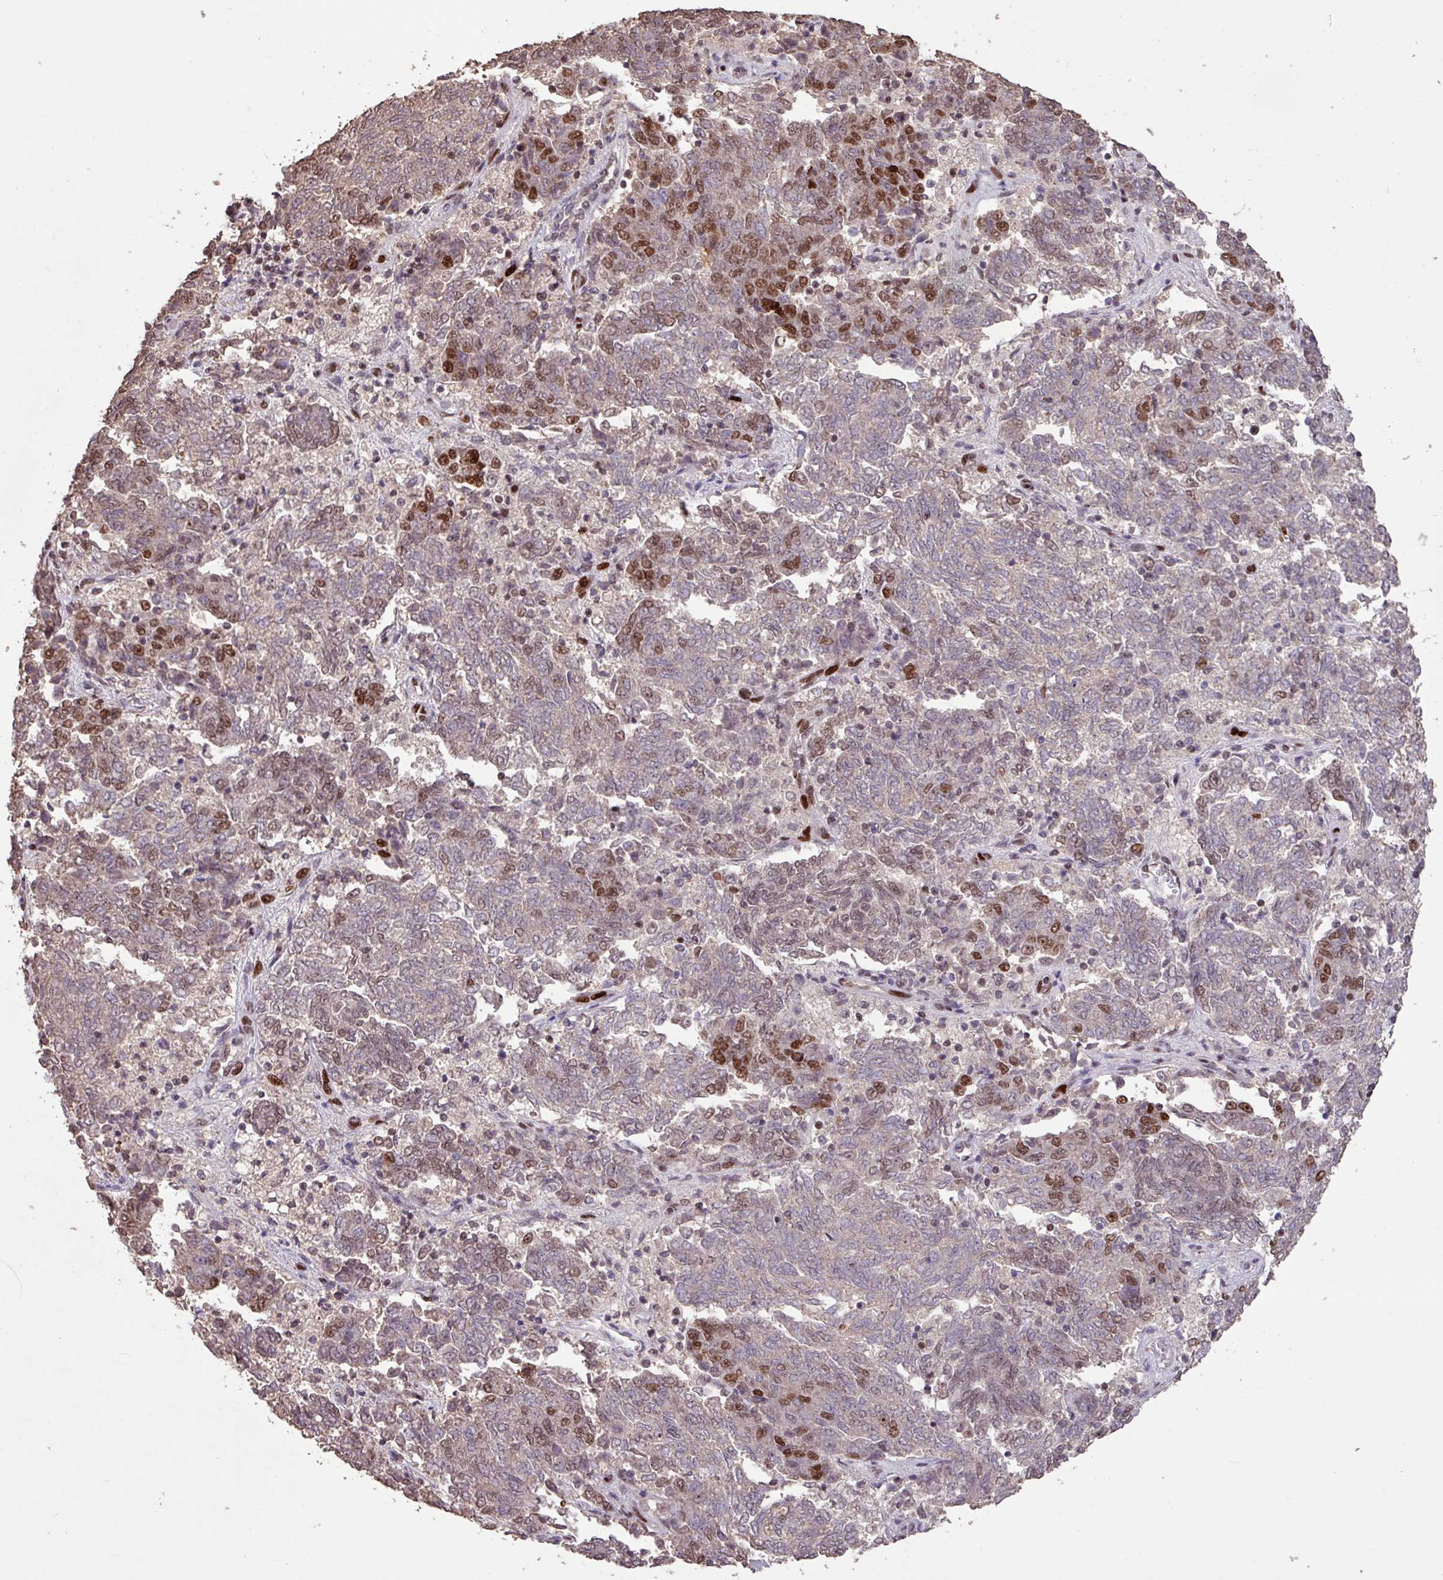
{"staining": {"intensity": "moderate", "quantity": "<25%", "location": "nuclear"}, "tissue": "endometrial cancer", "cell_type": "Tumor cells", "image_type": "cancer", "snomed": [{"axis": "morphology", "description": "Adenocarcinoma, NOS"}, {"axis": "topography", "description": "Endometrium"}], "caption": "Human adenocarcinoma (endometrial) stained with a brown dye shows moderate nuclear positive staining in about <25% of tumor cells.", "gene": "ZNF709", "patient": {"sex": "female", "age": 80}}